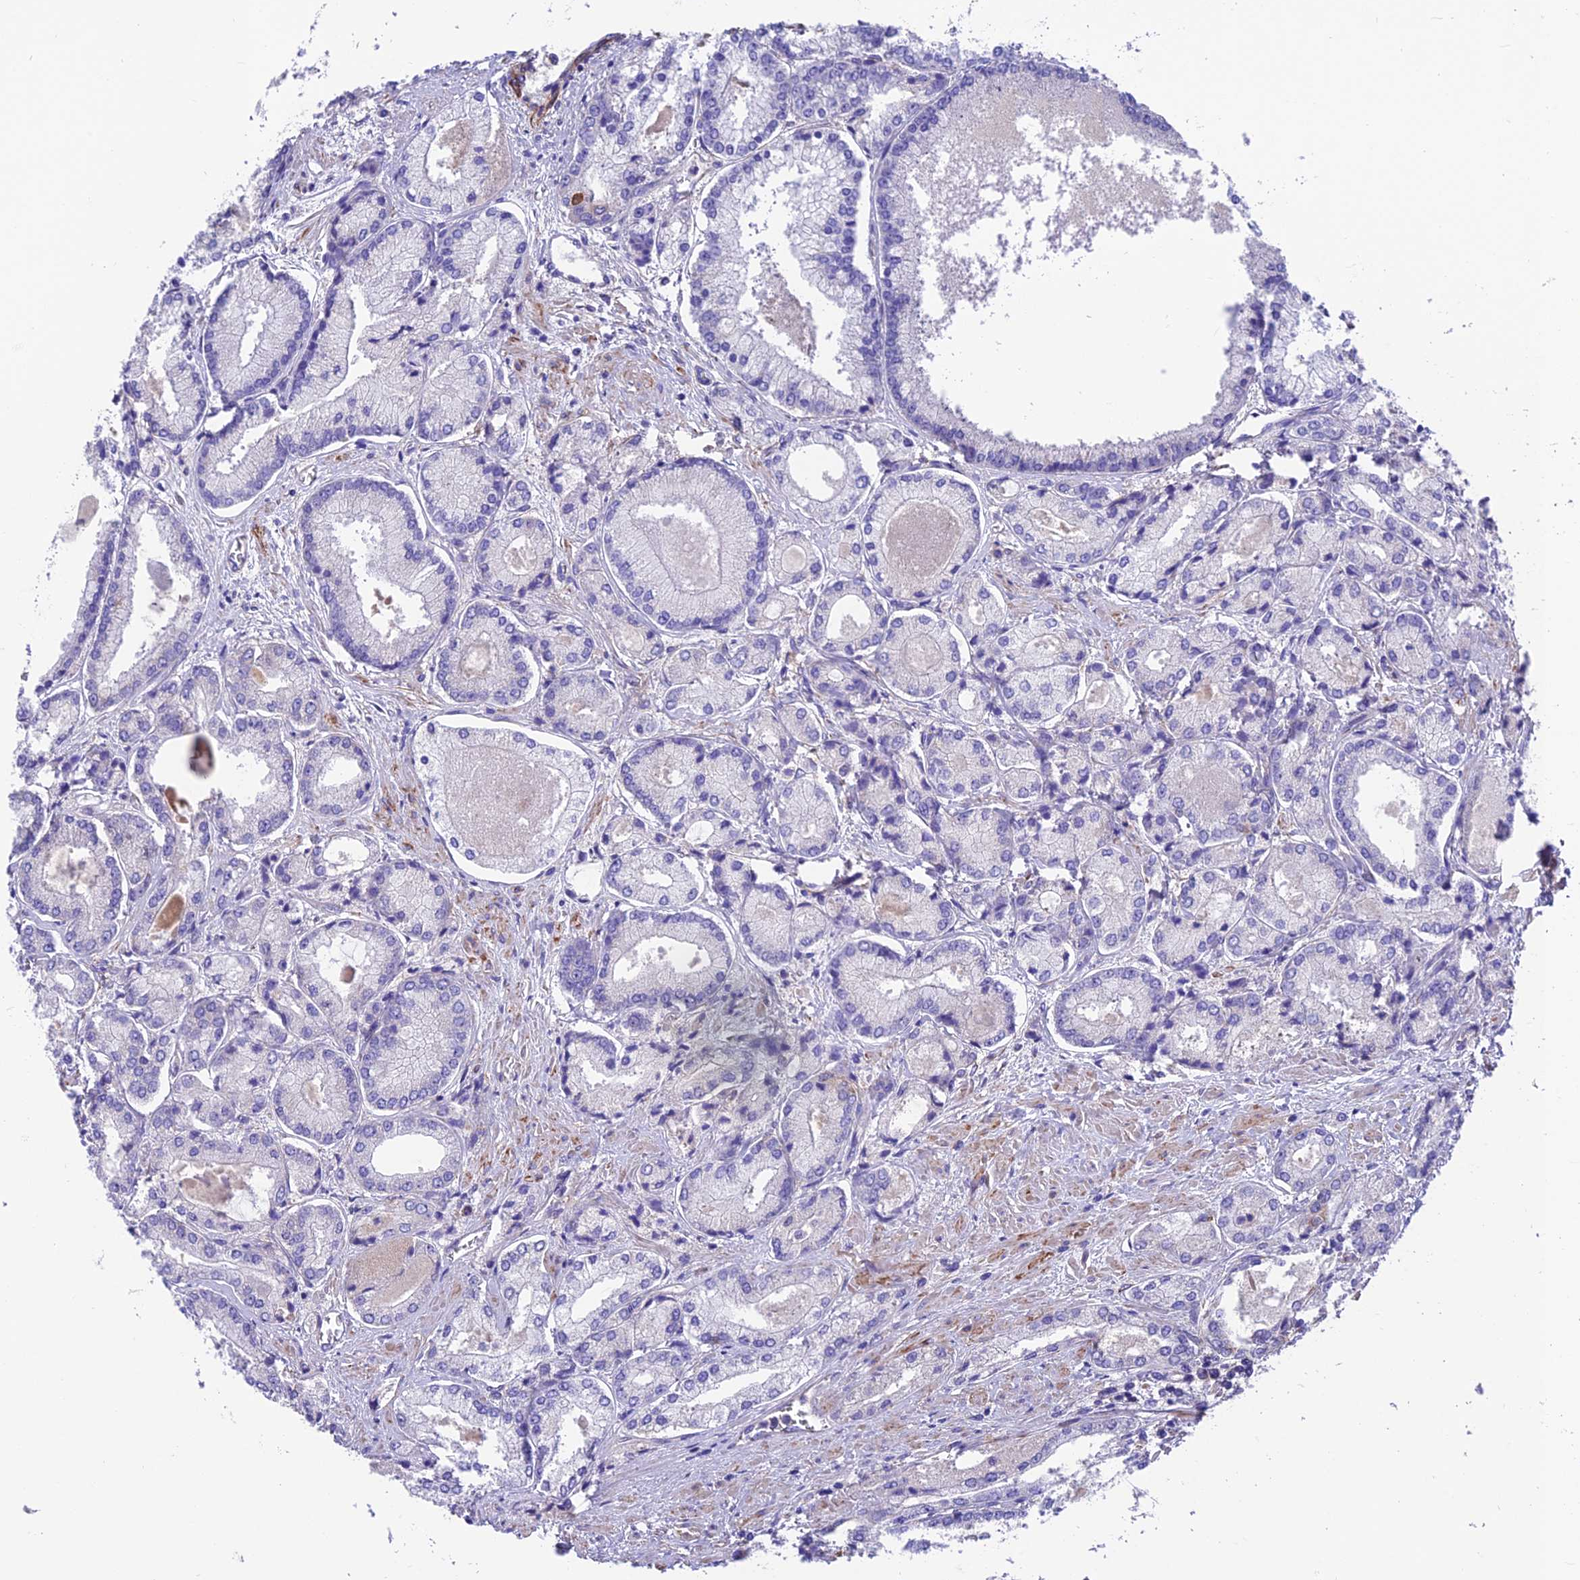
{"staining": {"intensity": "negative", "quantity": "none", "location": "none"}, "tissue": "prostate cancer", "cell_type": "Tumor cells", "image_type": "cancer", "snomed": [{"axis": "morphology", "description": "Adenocarcinoma, Low grade"}, {"axis": "topography", "description": "Prostate"}], "caption": "IHC image of human prostate cancer stained for a protein (brown), which demonstrates no positivity in tumor cells.", "gene": "VPS16", "patient": {"sex": "male", "age": 74}}